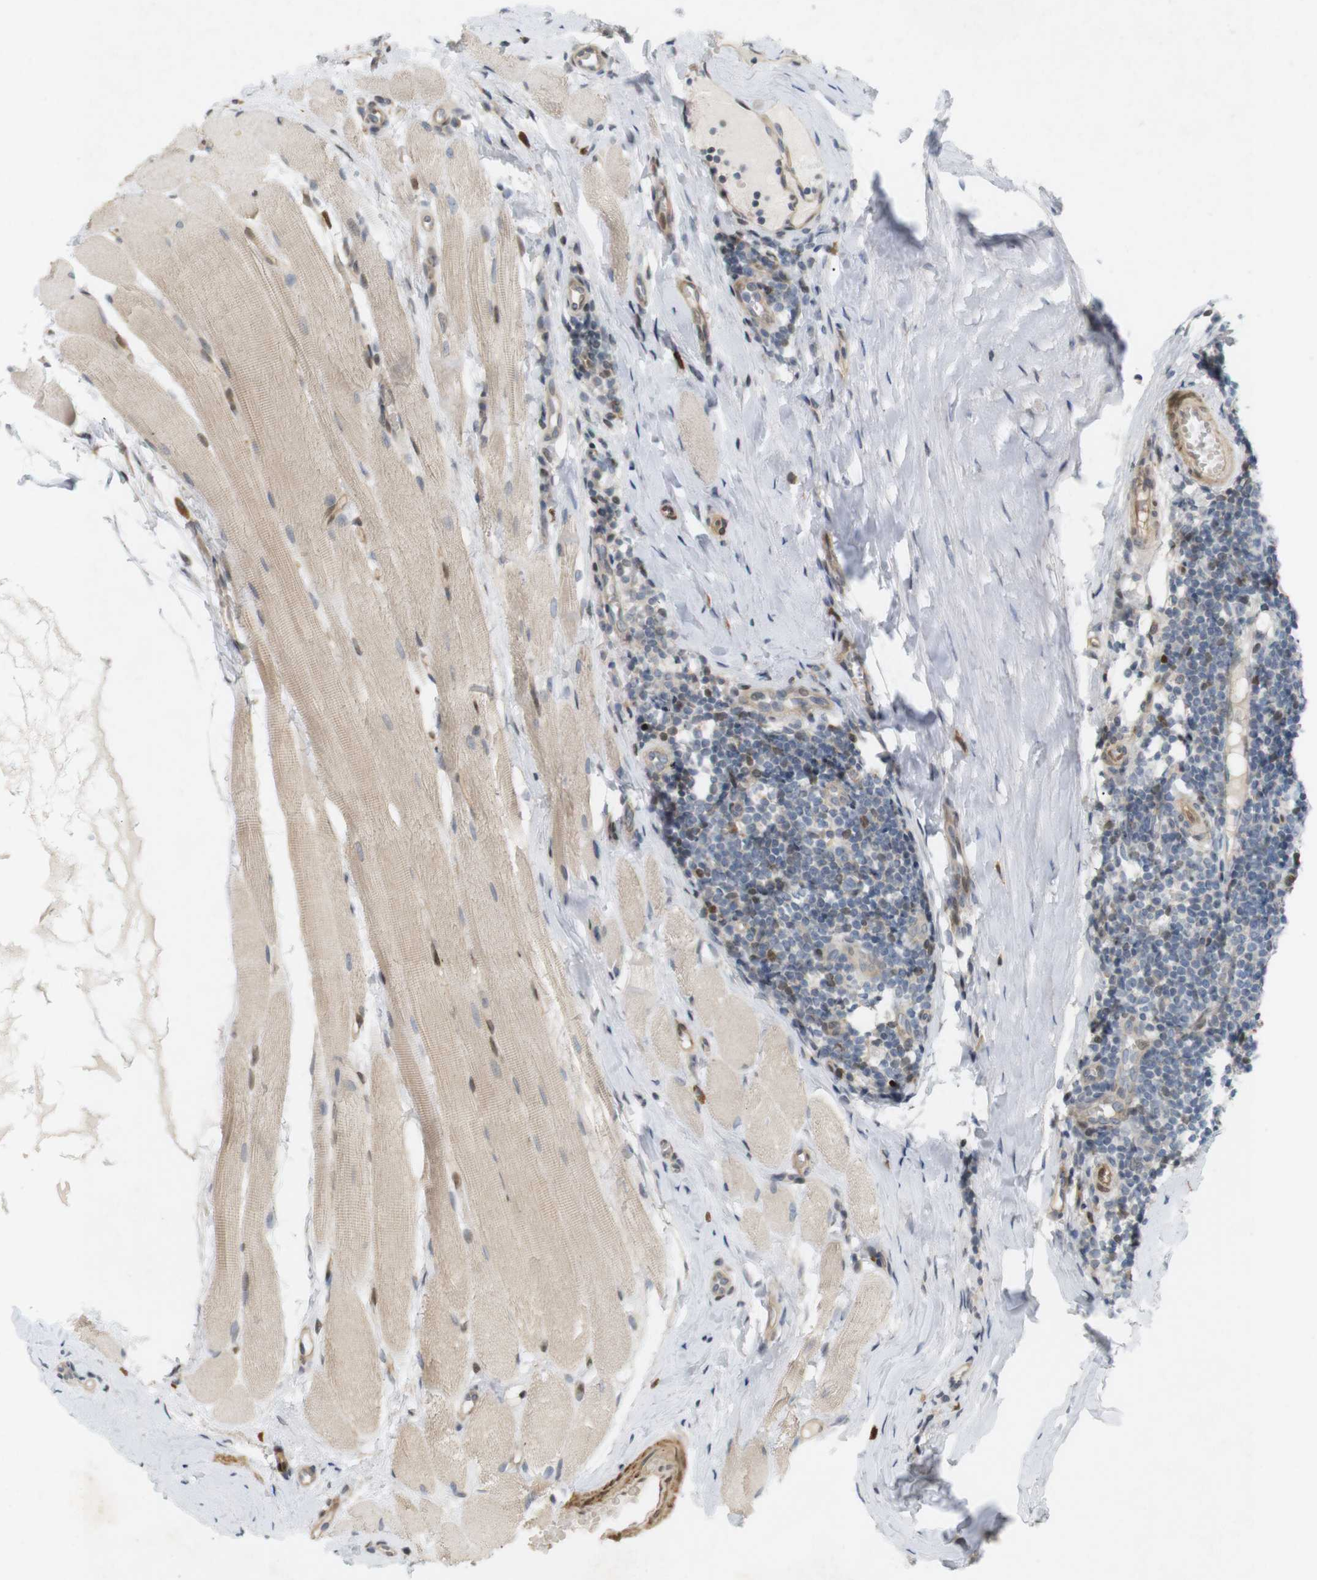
{"staining": {"intensity": "negative", "quantity": "none", "location": "none"}, "tissue": "tonsil", "cell_type": "Germinal center cells", "image_type": "normal", "snomed": [{"axis": "morphology", "description": "Normal tissue, NOS"}, {"axis": "topography", "description": "Tonsil"}], "caption": "Immunohistochemical staining of normal human tonsil demonstrates no significant positivity in germinal center cells. Brightfield microscopy of immunohistochemistry (IHC) stained with DAB (brown) and hematoxylin (blue), captured at high magnification.", "gene": "PPP1R14A", "patient": {"sex": "female", "age": 19}}